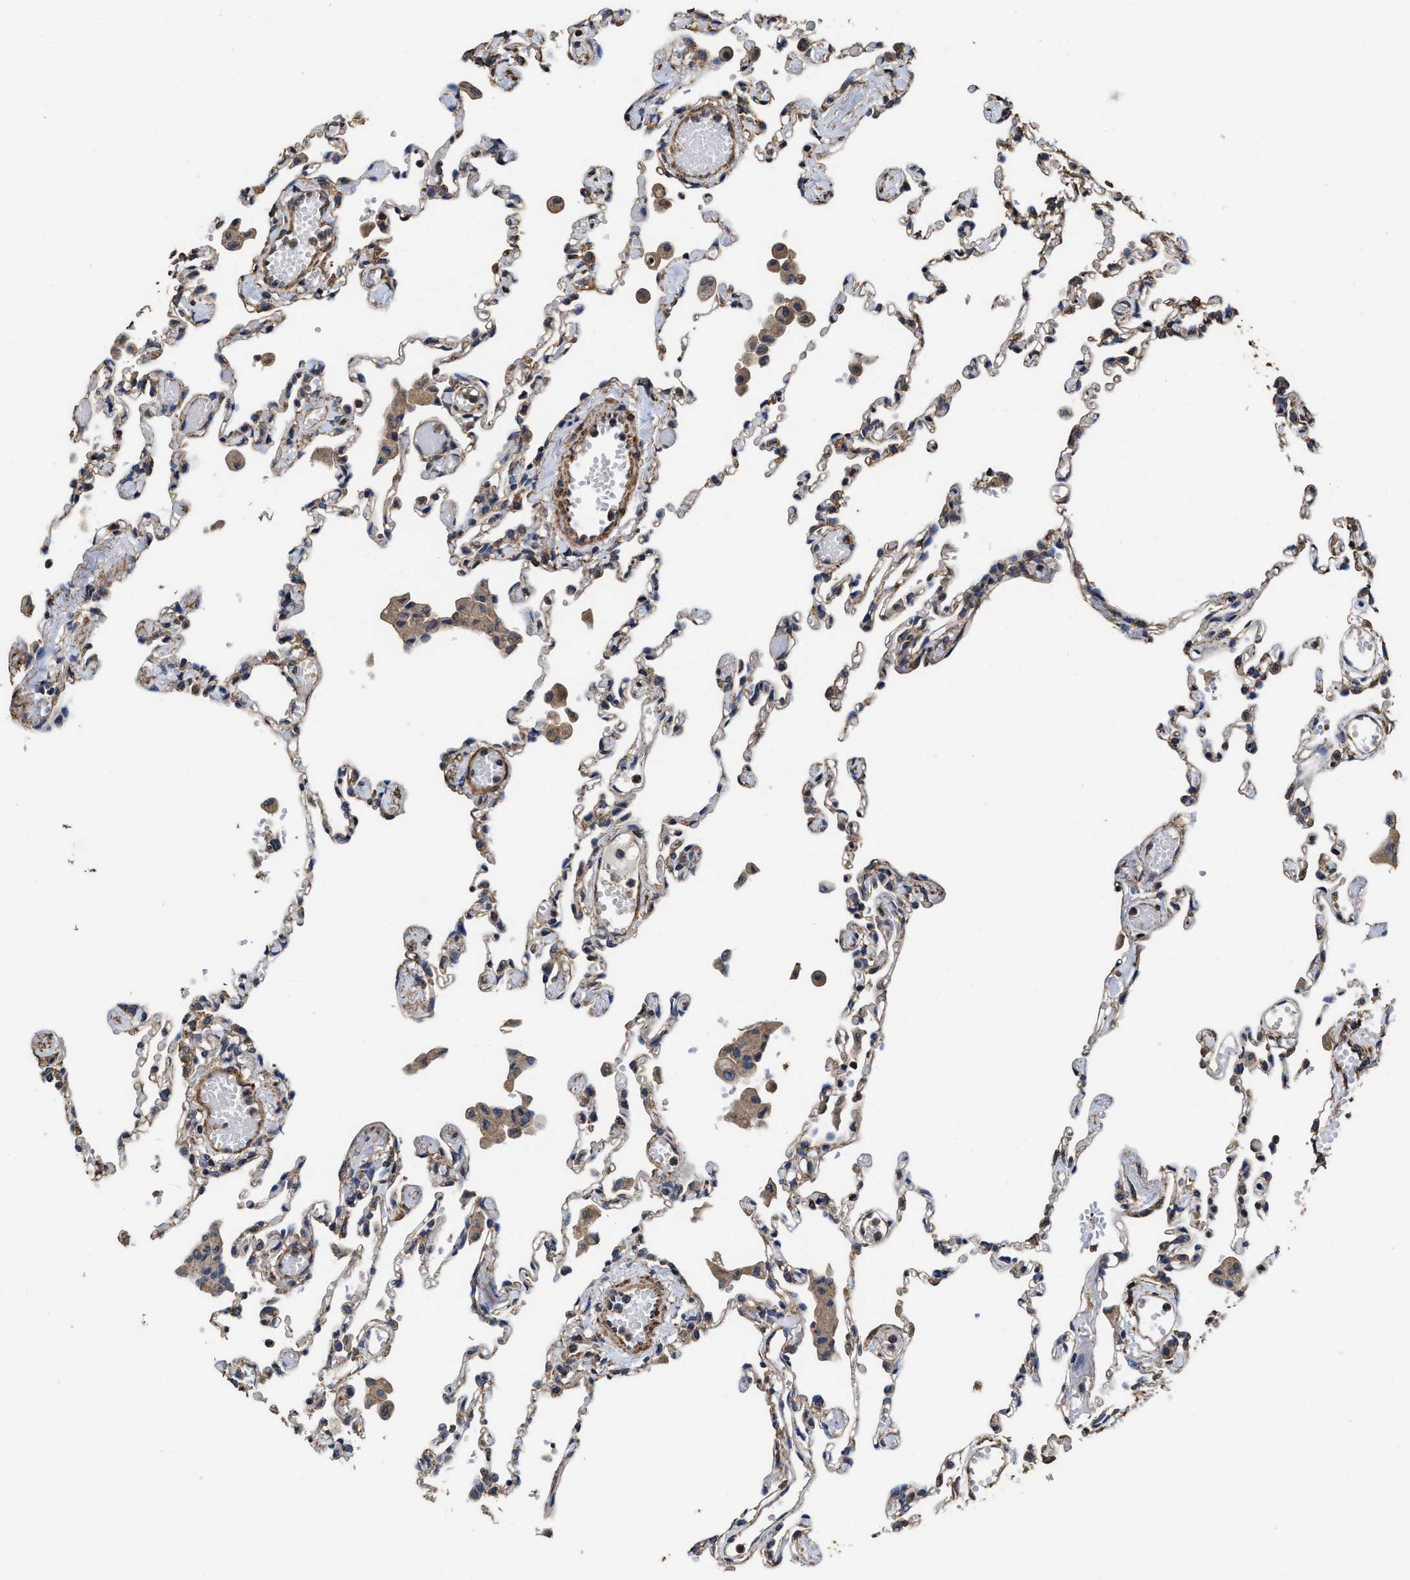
{"staining": {"intensity": "moderate", "quantity": "25%-75%", "location": "cytoplasmic/membranous"}, "tissue": "lung", "cell_type": "Alveolar cells", "image_type": "normal", "snomed": [{"axis": "morphology", "description": "Normal tissue, NOS"}, {"axis": "topography", "description": "Bronchus"}, {"axis": "topography", "description": "Lung"}], "caption": "Alveolar cells exhibit medium levels of moderate cytoplasmic/membranous staining in about 25%-75% of cells in benign human lung. (DAB = brown stain, brightfield microscopy at high magnification).", "gene": "SFXN4", "patient": {"sex": "female", "age": 49}}